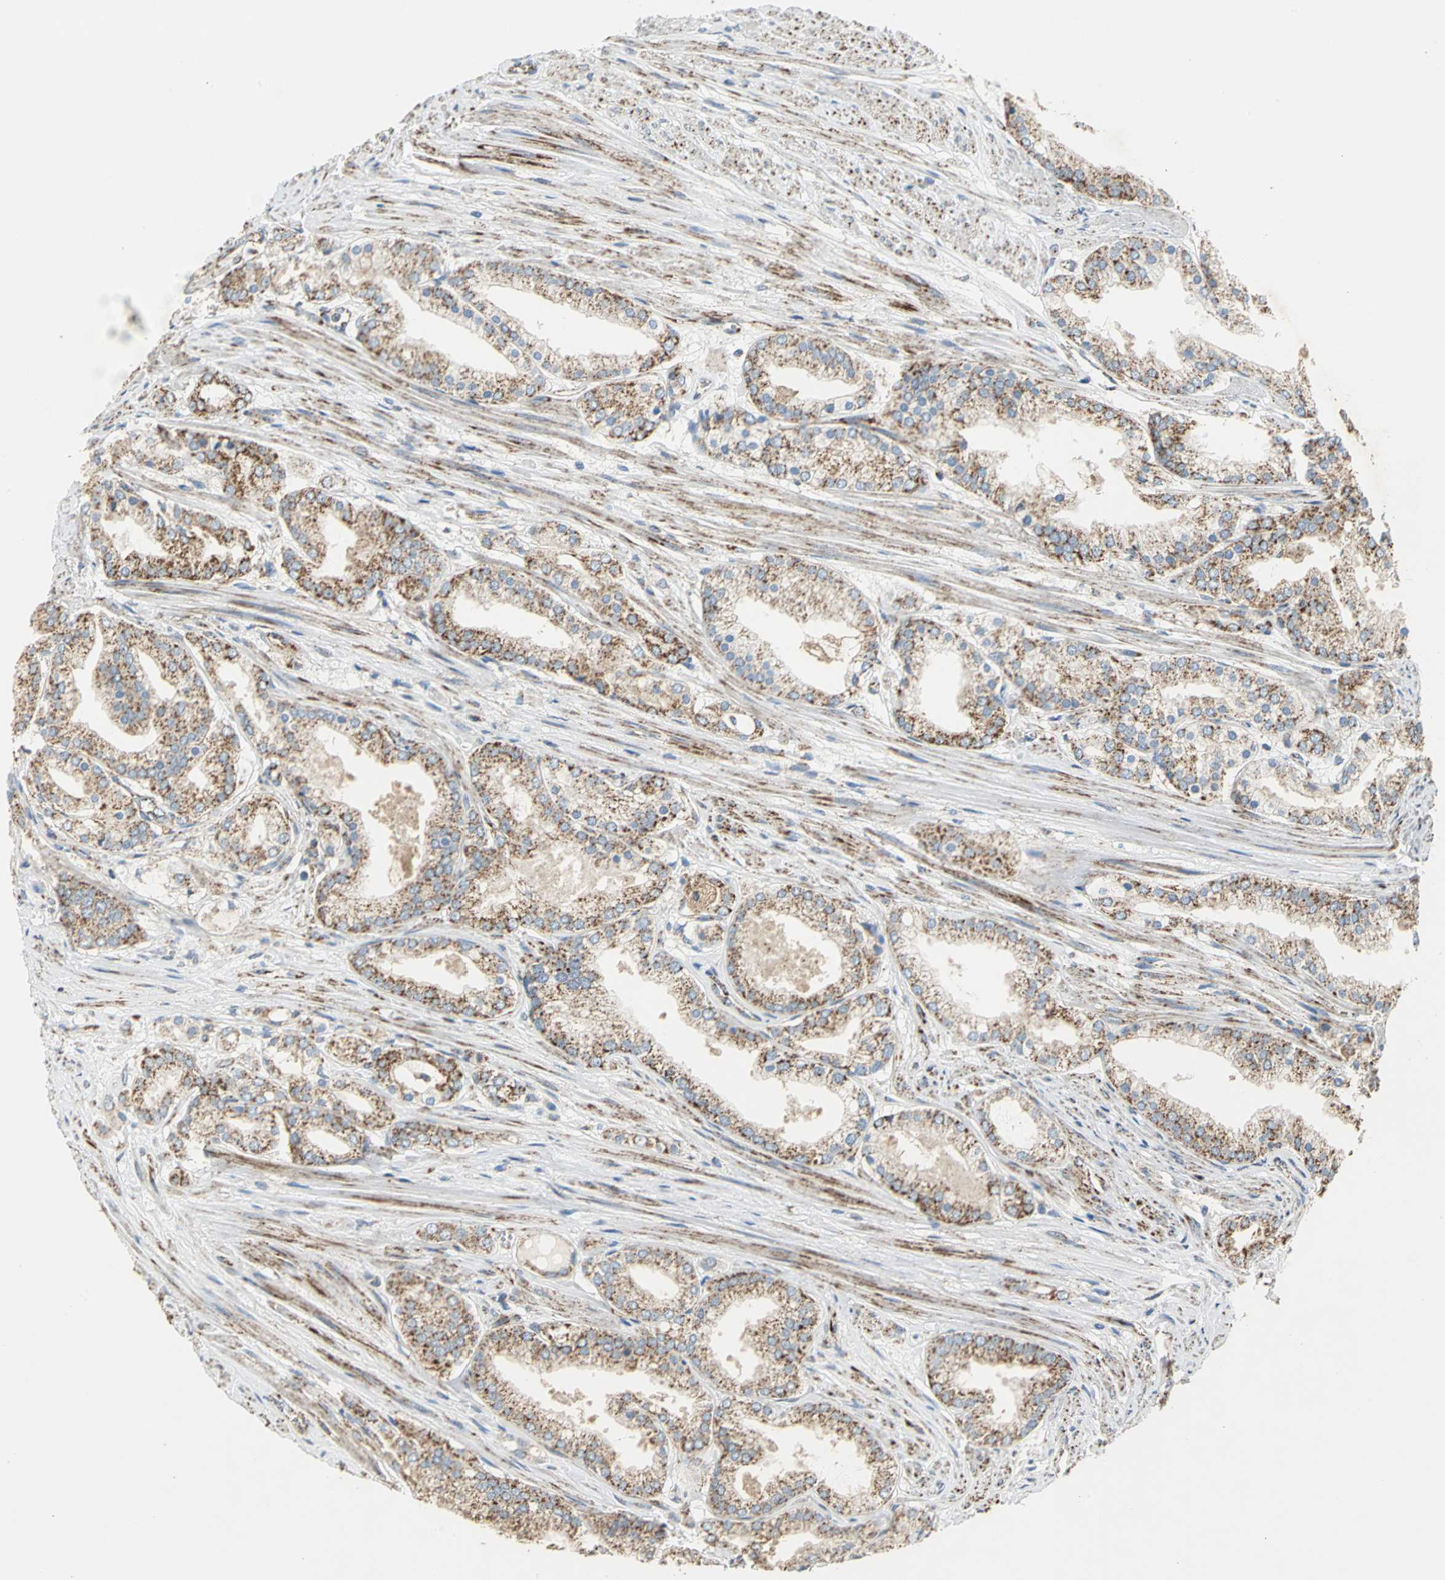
{"staining": {"intensity": "strong", "quantity": ">75%", "location": "cytoplasmic/membranous"}, "tissue": "prostate cancer", "cell_type": "Tumor cells", "image_type": "cancer", "snomed": [{"axis": "morphology", "description": "Adenocarcinoma, High grade"}, {"axis": "topography", "description": "Prostate"}], "caption": "High-power microscopy captured an IHC photomicrograph of prostate cancer (high-grade adenocarcinoma), revealing strong cytoplasmic/membranous positivity in approximately >75% of tumor cells. Immunohistochemistry stains the protein in brown and the nuclei are stained blue.", "gene": "NDUFB5", "patient": {"sex": "male", "age": 61}}